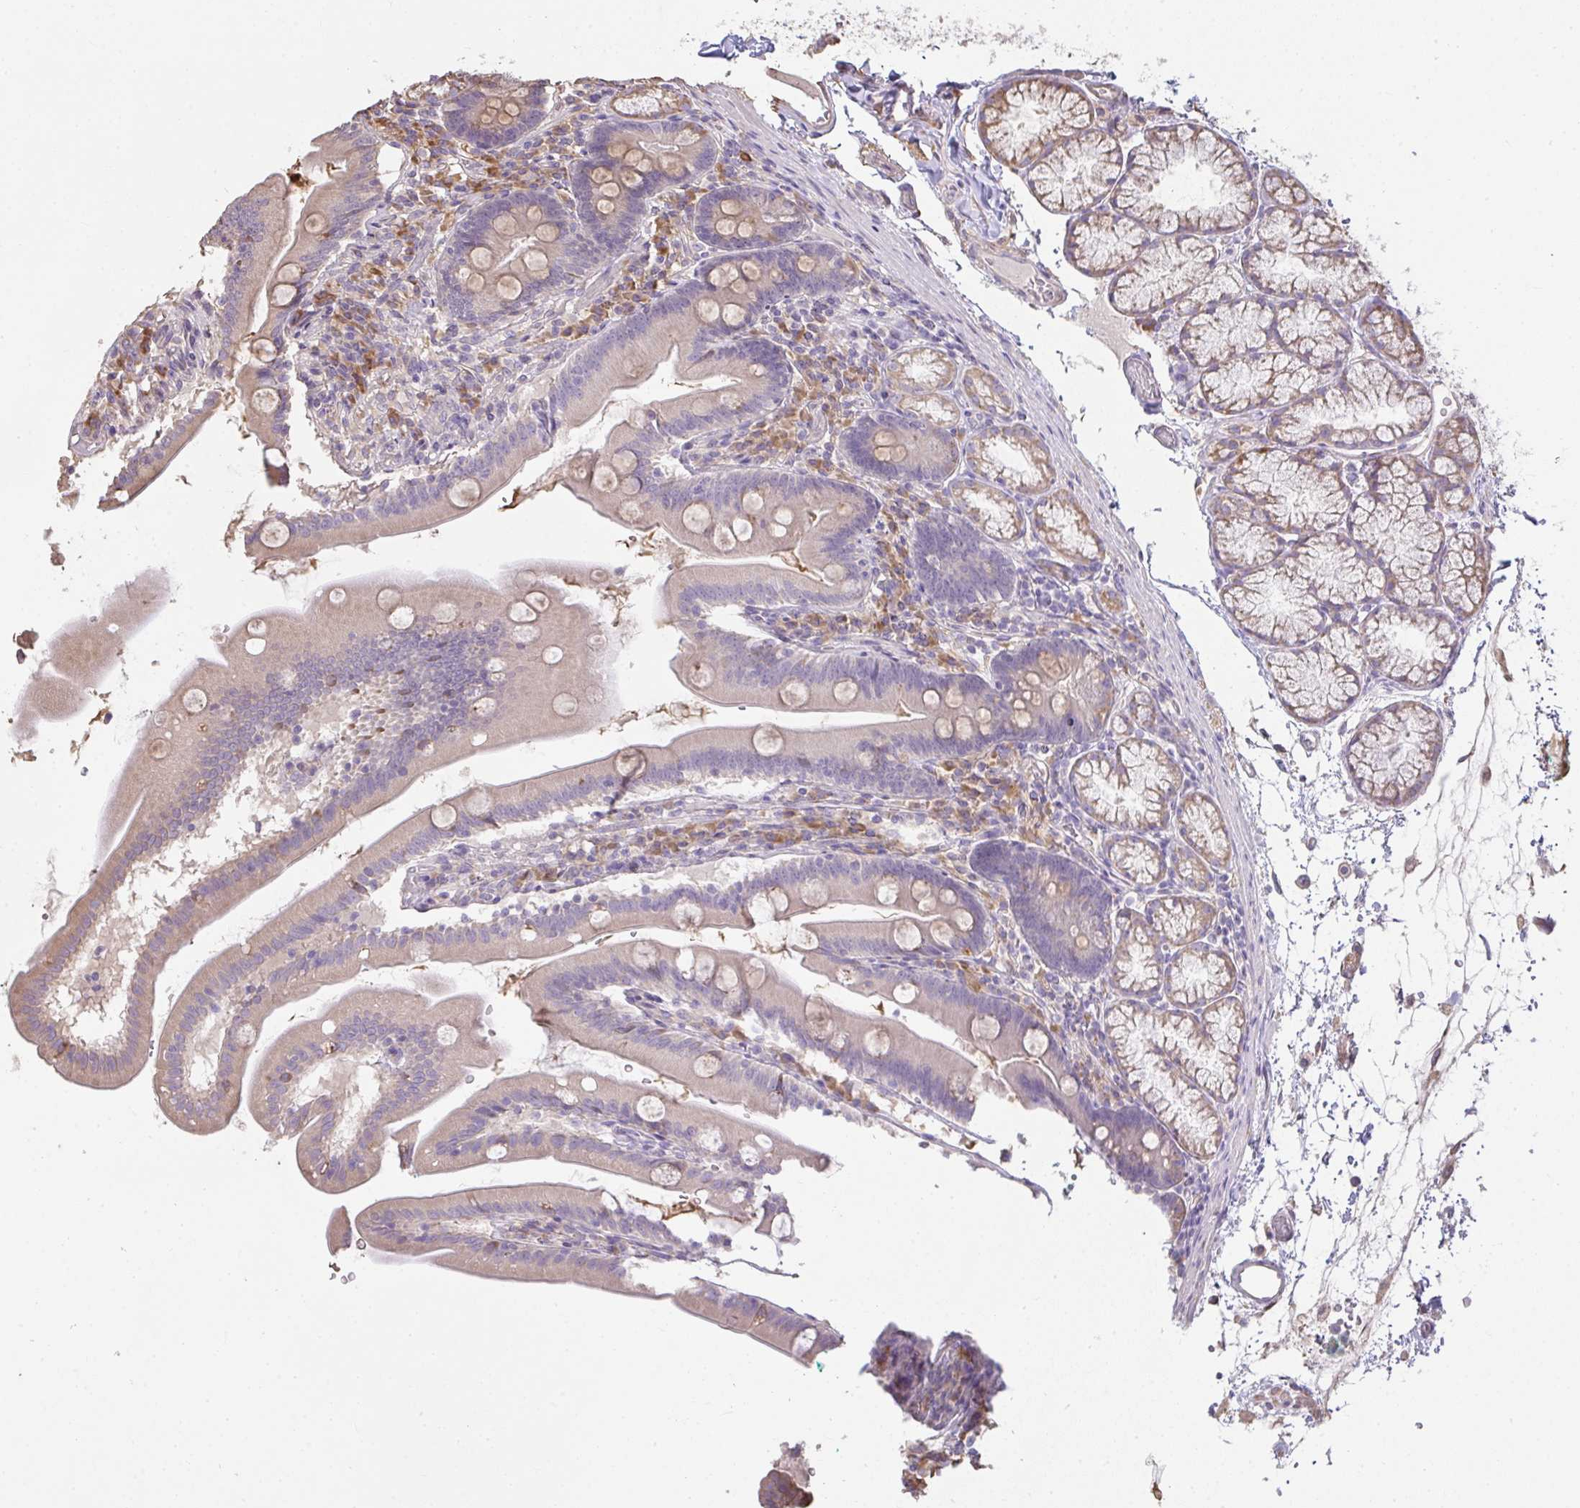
{"staining": {"intensity": "weak", "quantity": "25%-75%", "location": "cytoplasmic/membranous"}, "tissue": "duodenum", "cell_type": "Glandular cells", "image_type": "normal", "snomed": [{"axis": "morphology", "description": "Normal tissue, NOS"}, {"axis": "topography", "description": "Duodenum"}], "caption": "Protein expression analysis of normal duodenum exhibits weak cytoplasmic/membranous staining in approximately 25%-75% of glandular cells. (DAB (3,3'-diaminobenzidine) IHC with brightfield microscopy, high magnification).", "gene": "BRINP3", "patient": {"sex": "female", "age": 67}}